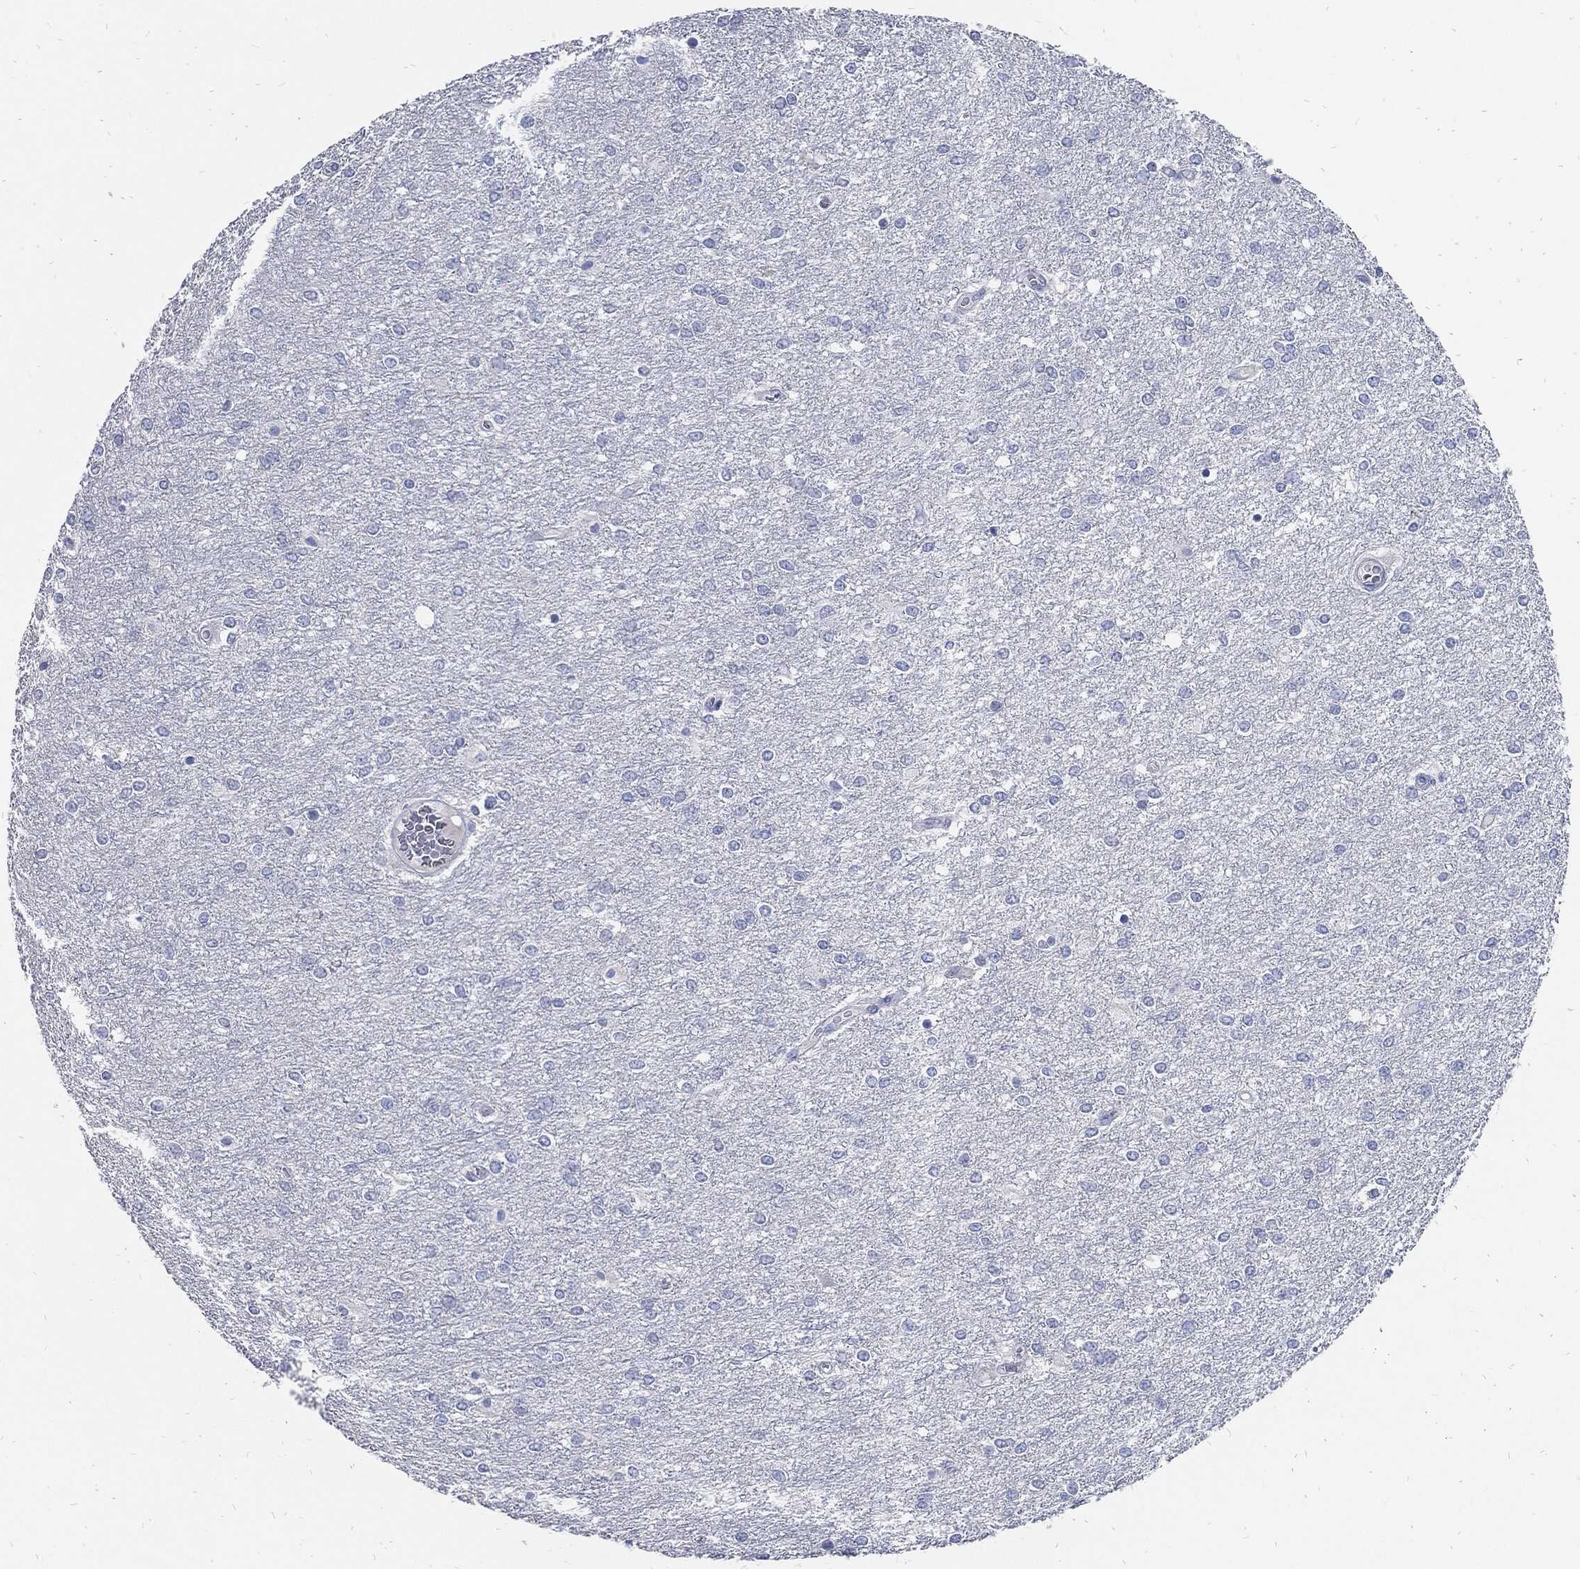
{"staining": {"intensity": "negative", "quantity": "none", "location": "none"}, "tissue": "glioma", "cell_type": "Tumor cells", "image_type": "cancer", "snomed": [{"axis": "morphology", "description": "Glioma, malignant, High grade"}, {"axis": "topography", "description": "Brain"}], "caption": "The immunohistochemistry (IHC) micrograph has no significant positivity in tumor cells of glioma tissue.", "gene": "FABP4", "patient": {"sex": "female", "age": 61}}